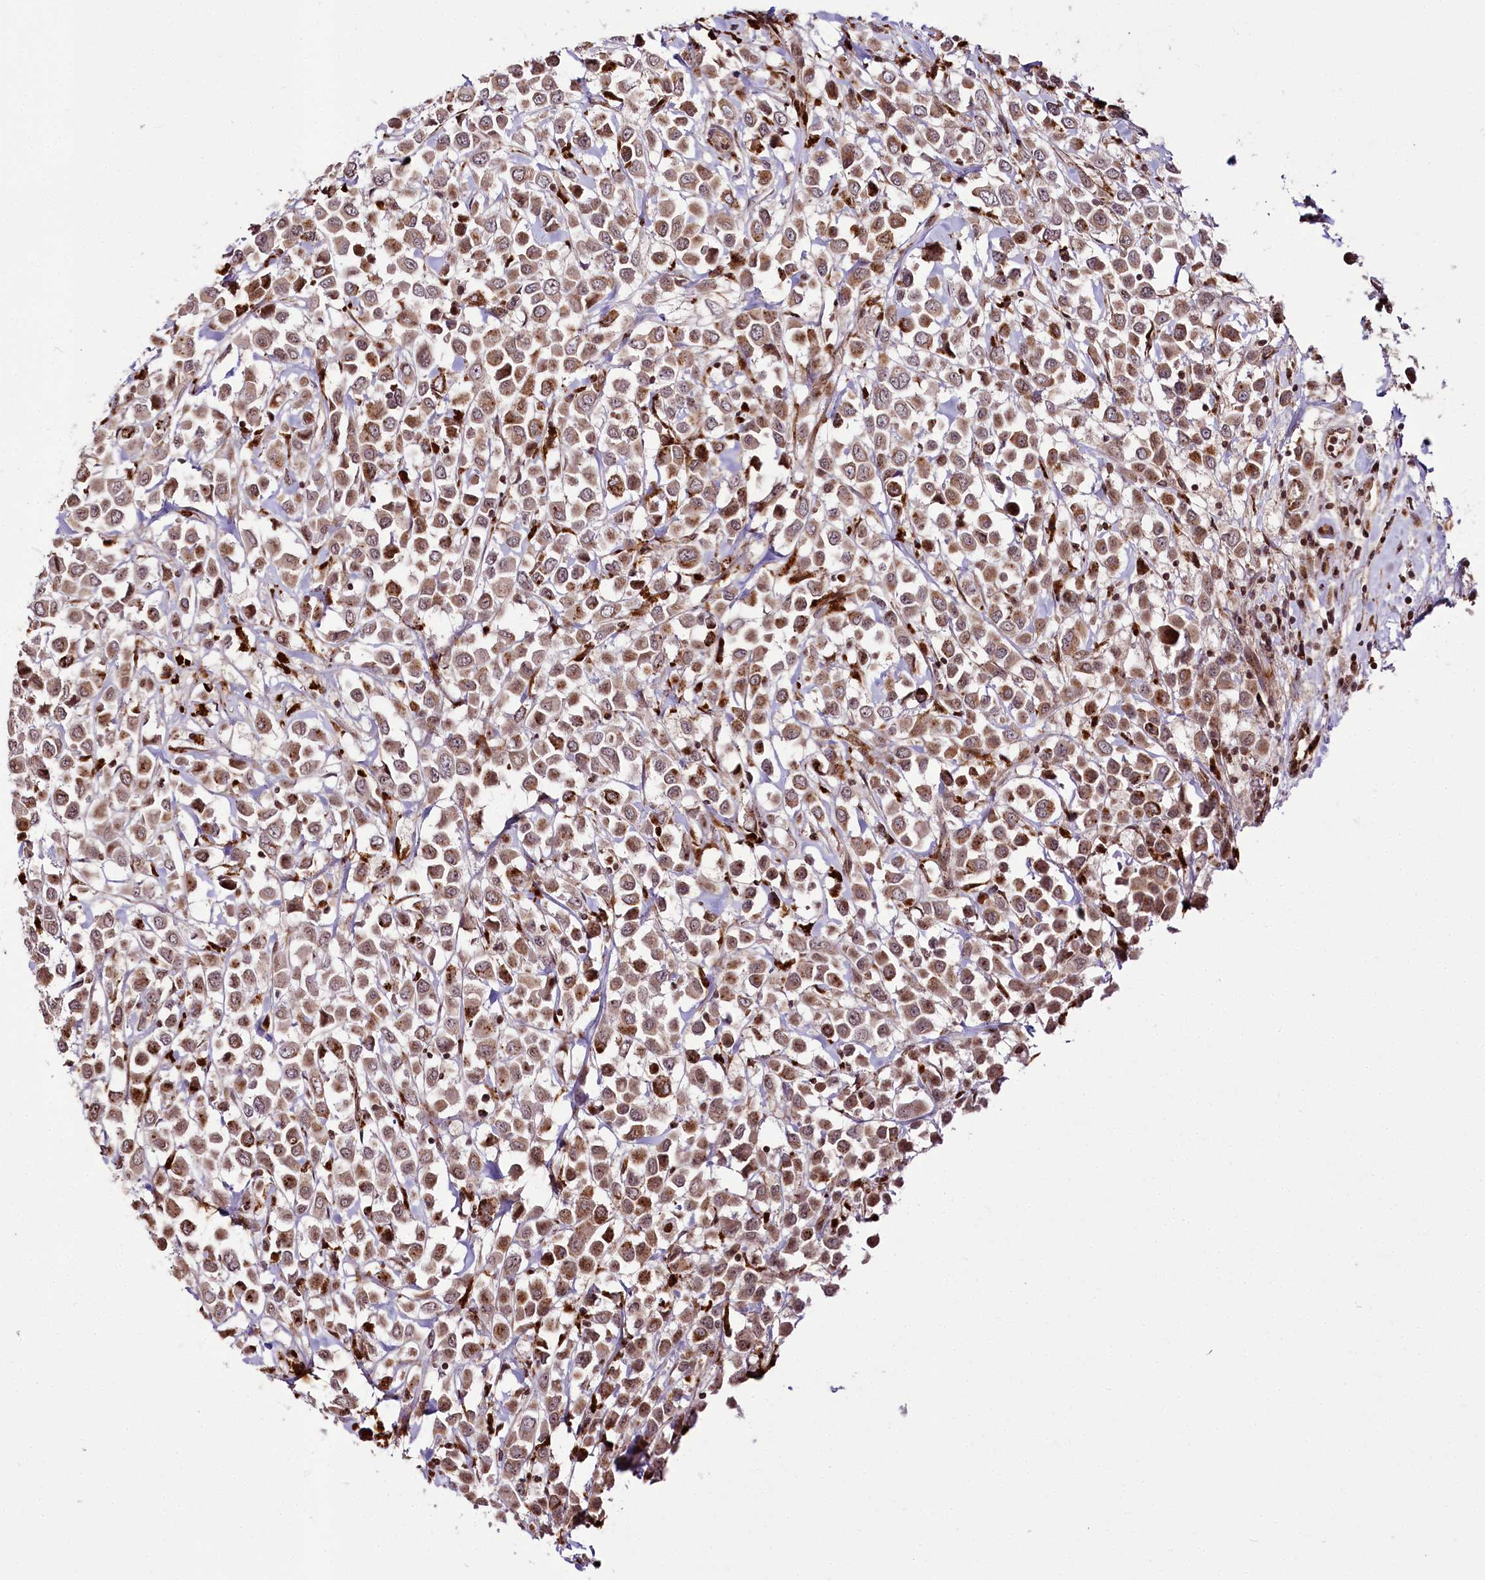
{"staining": {"intensity": "moderate", "quantity": ">75%", "location": "cytoplasmic/membranous,nuclear"}, "tissue": "breast cancer", "cell_type": "Tumor cells", "image_type": "cancer", "snomed": [{"axis": "morphology", "description": "Duct carcinoma"}, {"axis": "topography", "description": "Breast"}], "caption": "Human intraductal carcinoma (breast) stained with a brown dye demonstrates moderate cytoplasmic/membranous and nuclear positive positivity in about >75% of tumor cells.", "gene": "HOXC8", "patient": {"sex": "female", "age": 61}}